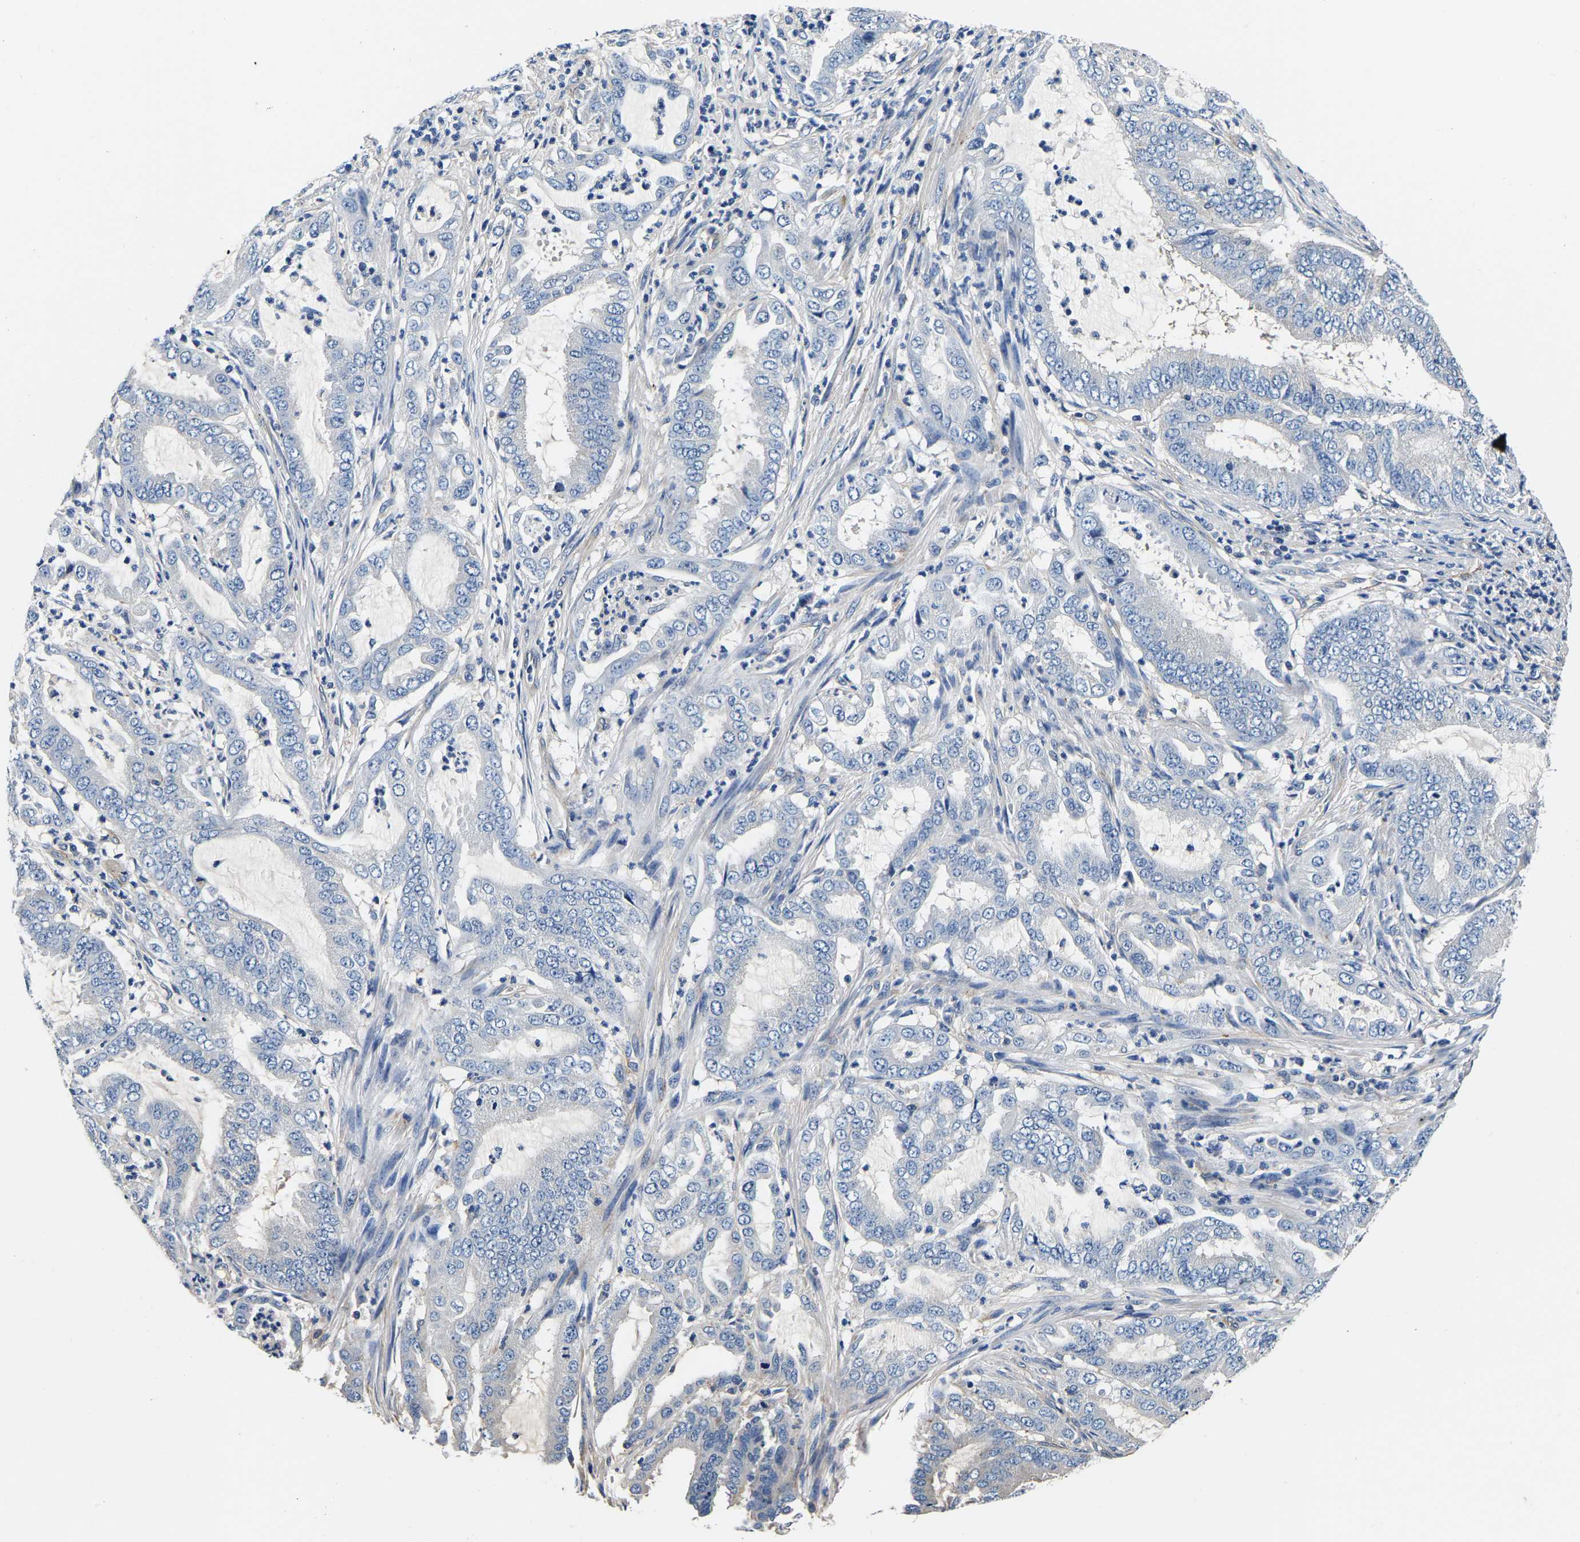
{"staining": {"intensity": "negative", "quantity": "none", "location": "none"}, "tissue": "endometrial cancer", "cell_type": "Tumor cells", "image_type": "cancer", "snomed": [{"axis": "morphology", "description": "Adenocarcinoma, NOS"}, {"axis": "topography", "description": "Endometrium"}], "caption": "Endometrial cancer stained for a protein using immunohistochemistry (IHC) demonstrates no expression tumor cells.", "gene": "SH3GLB1", "patient": {"sex": "female", "age": 51}}